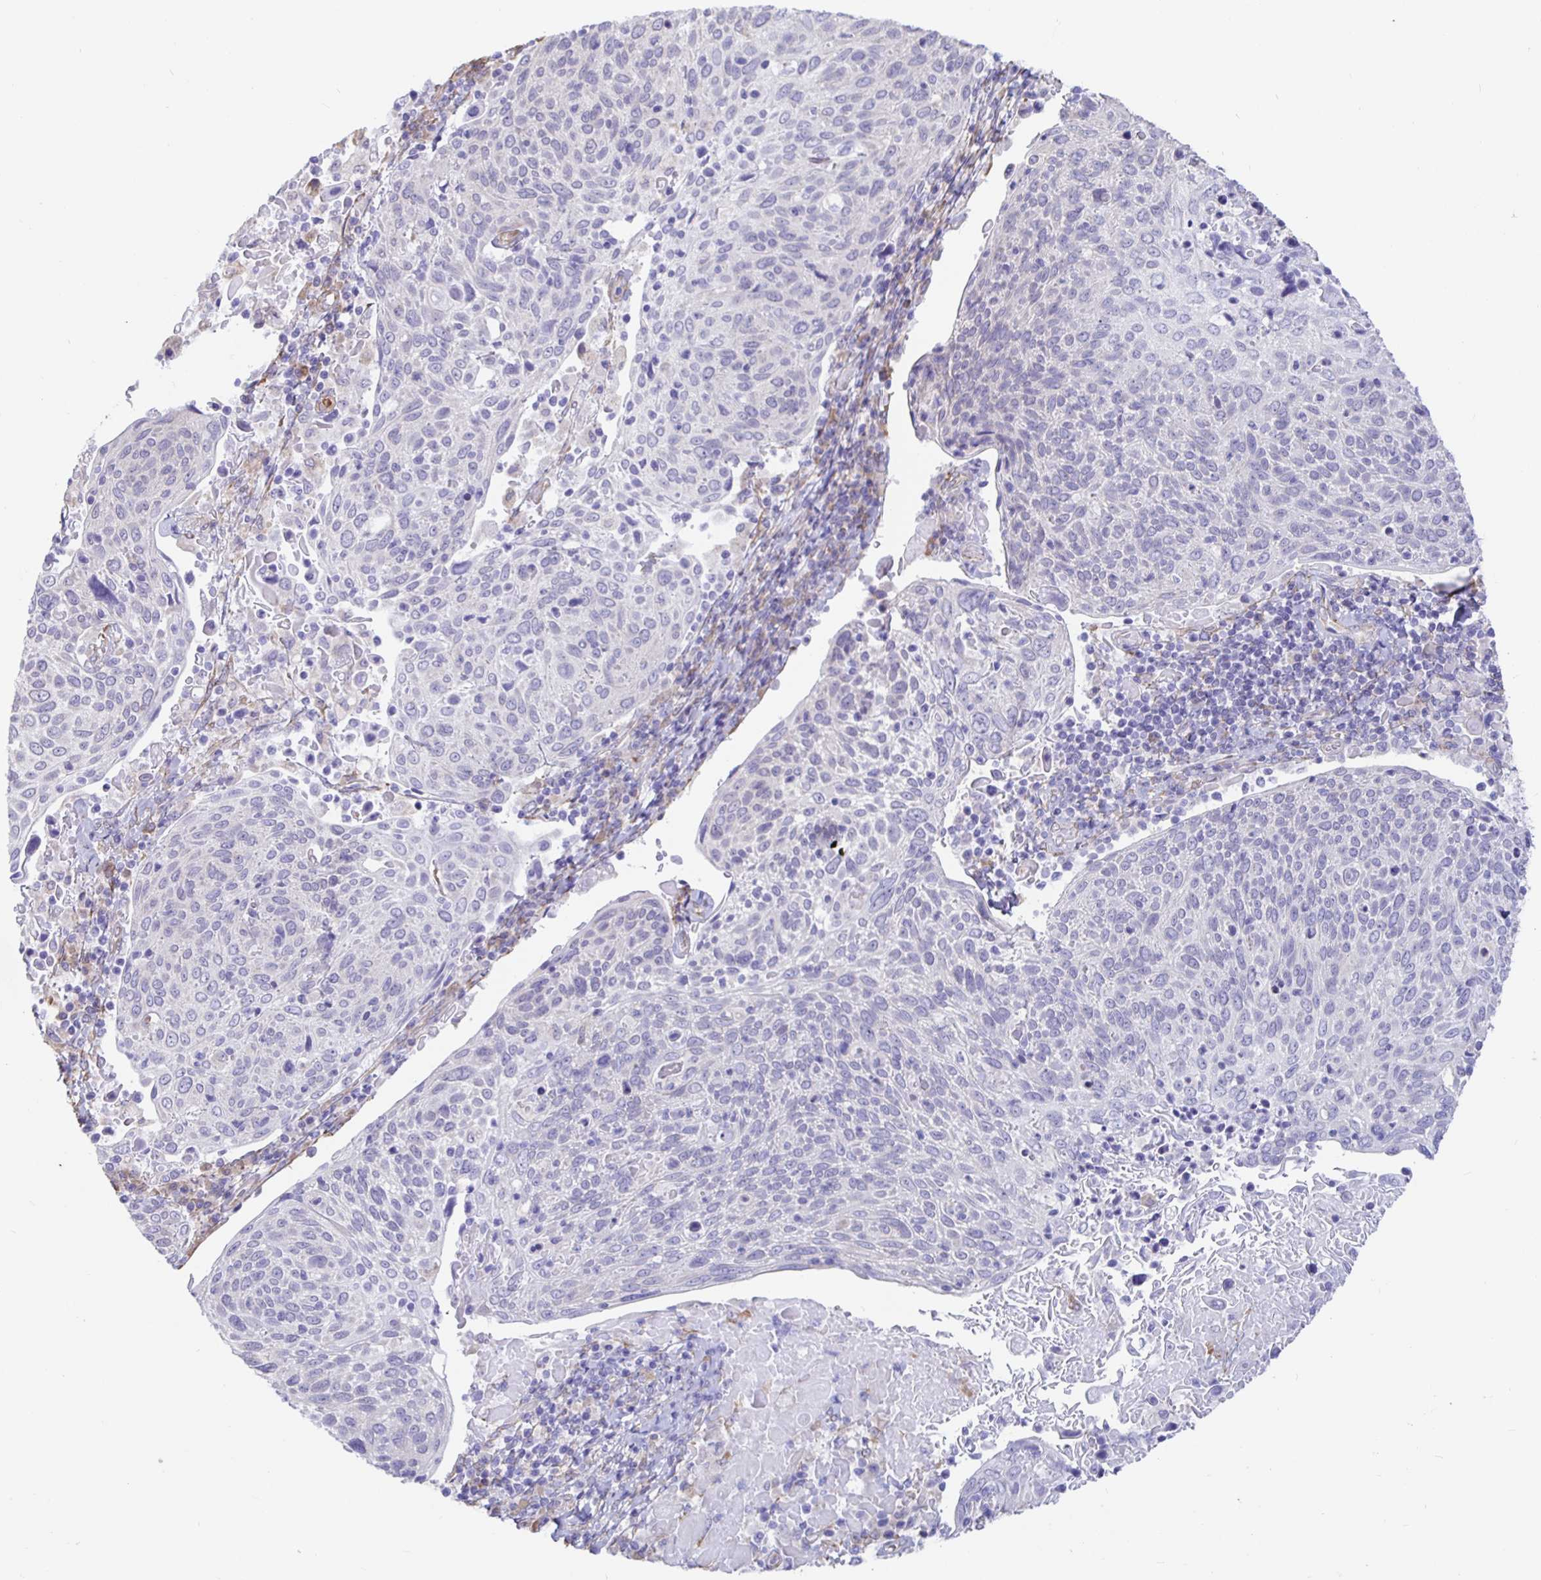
{"staining": {"intensity": "negative", "quantity": "none", "location": "none"}, "tissue": "cervical cancer", "cell_type": "Tumor cells", "image_type": "cancer", "snomed": [{"axis": "morphology", "description": "Squamous cell carcinoma, NOS"}, {"axis": "topography", "description": "Cervix"}], "caption": "Image shows no protein staining in tumor cells of cervical cancer (squamous cell carcinoma) tissue.", "gene": "DNAI2", "patient": {"sex": "female", "age": 61}}